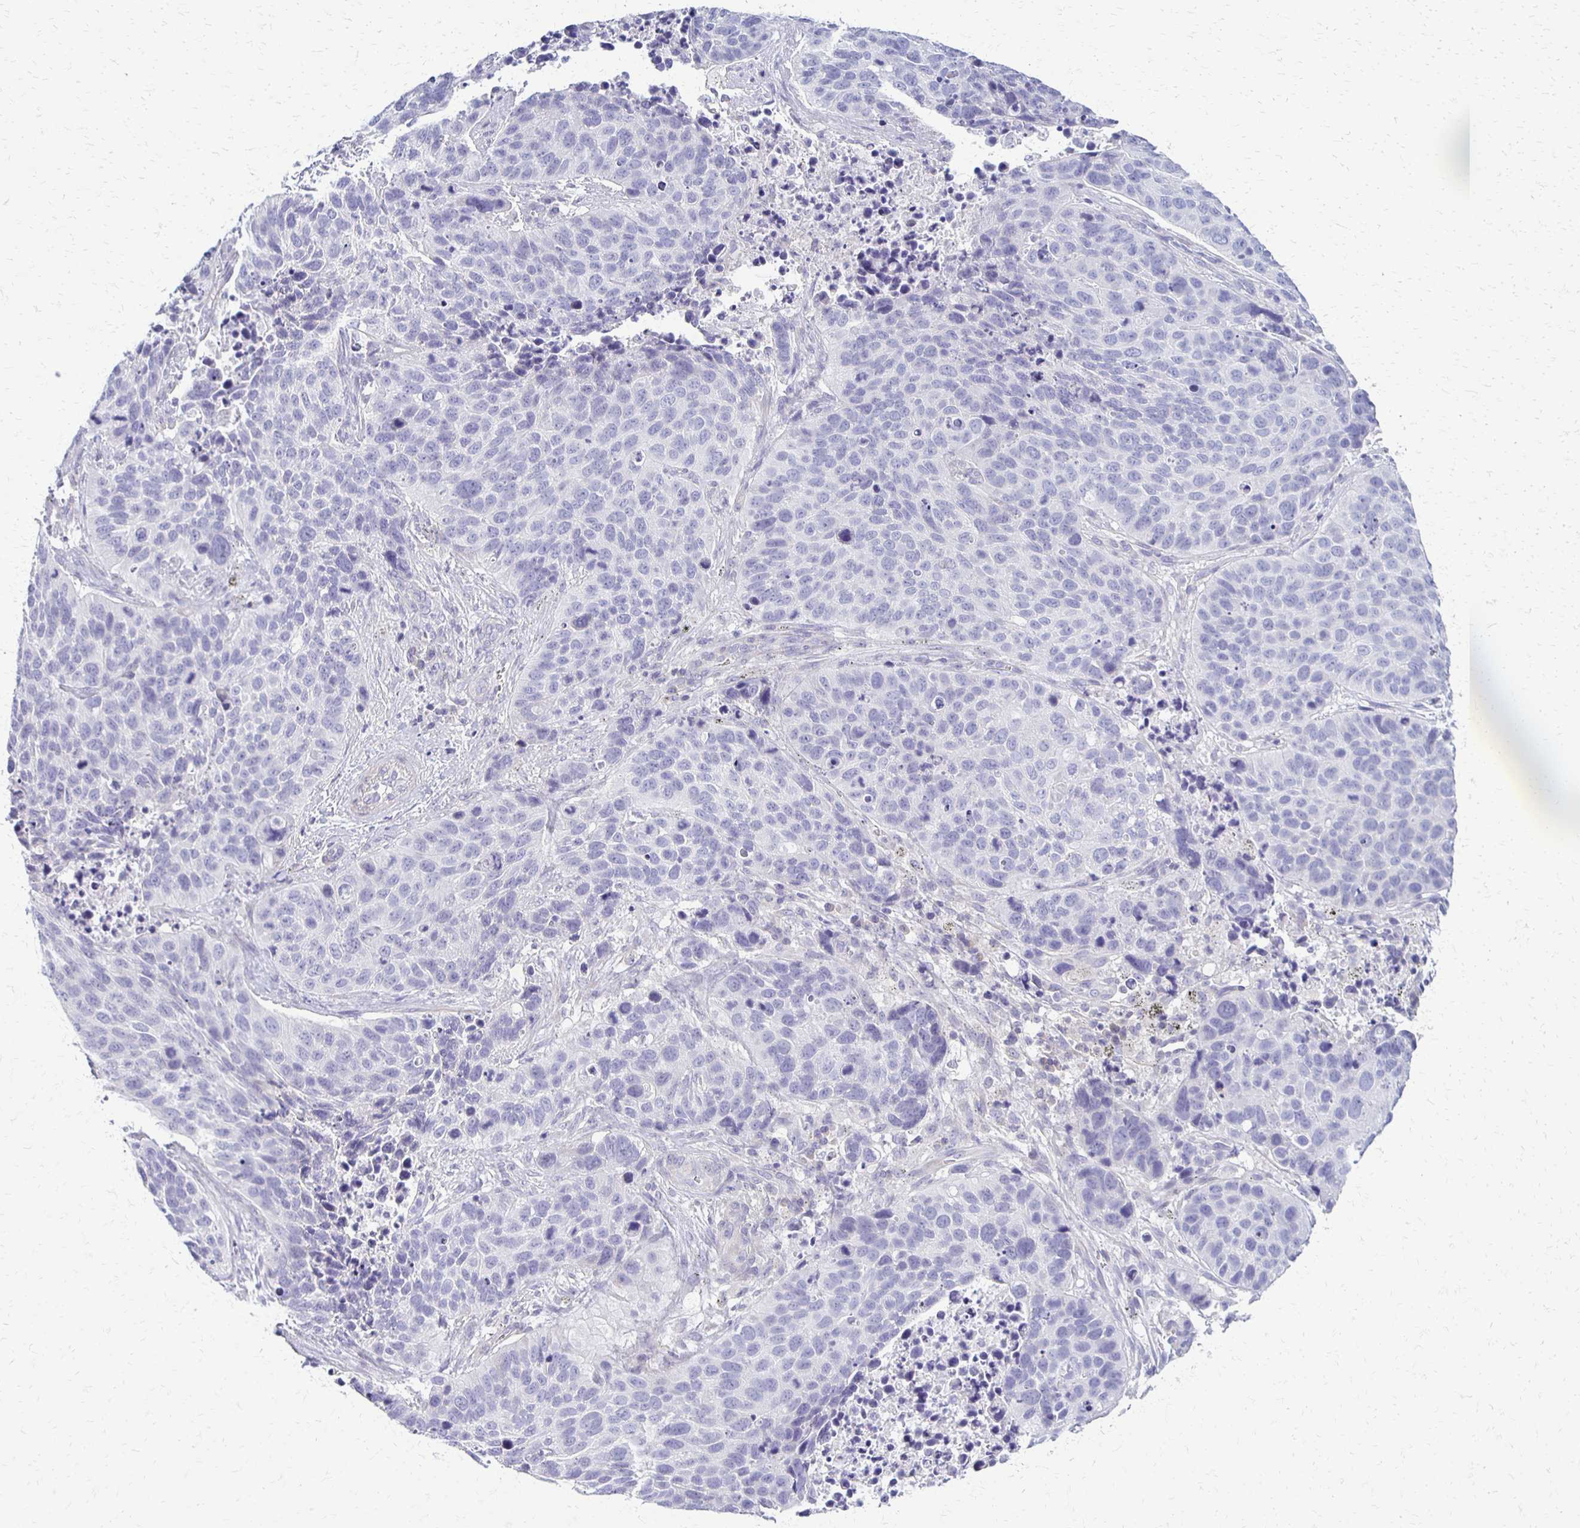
{"staining": {"intensity": "negative", "quantity": "none", "location": "none"}, "tissue": "lung cancer", "cell_type": "Tumor cells", "image_type": "cancer", "snomed": [{"axis": "morphology", "description": "Squamous cell carcinoma, NOS"}, {"axis": "topography", "description": "Lung"}], "caption": "Immunohistochemistry (IHC) micrograph of human lung cancer (squamous cell carcinoma) stained for a protein (brown), which demonstrates no staining in tumor cells.", "gene": "RHOC", "patient": {"sex": "male", "age": 62}}